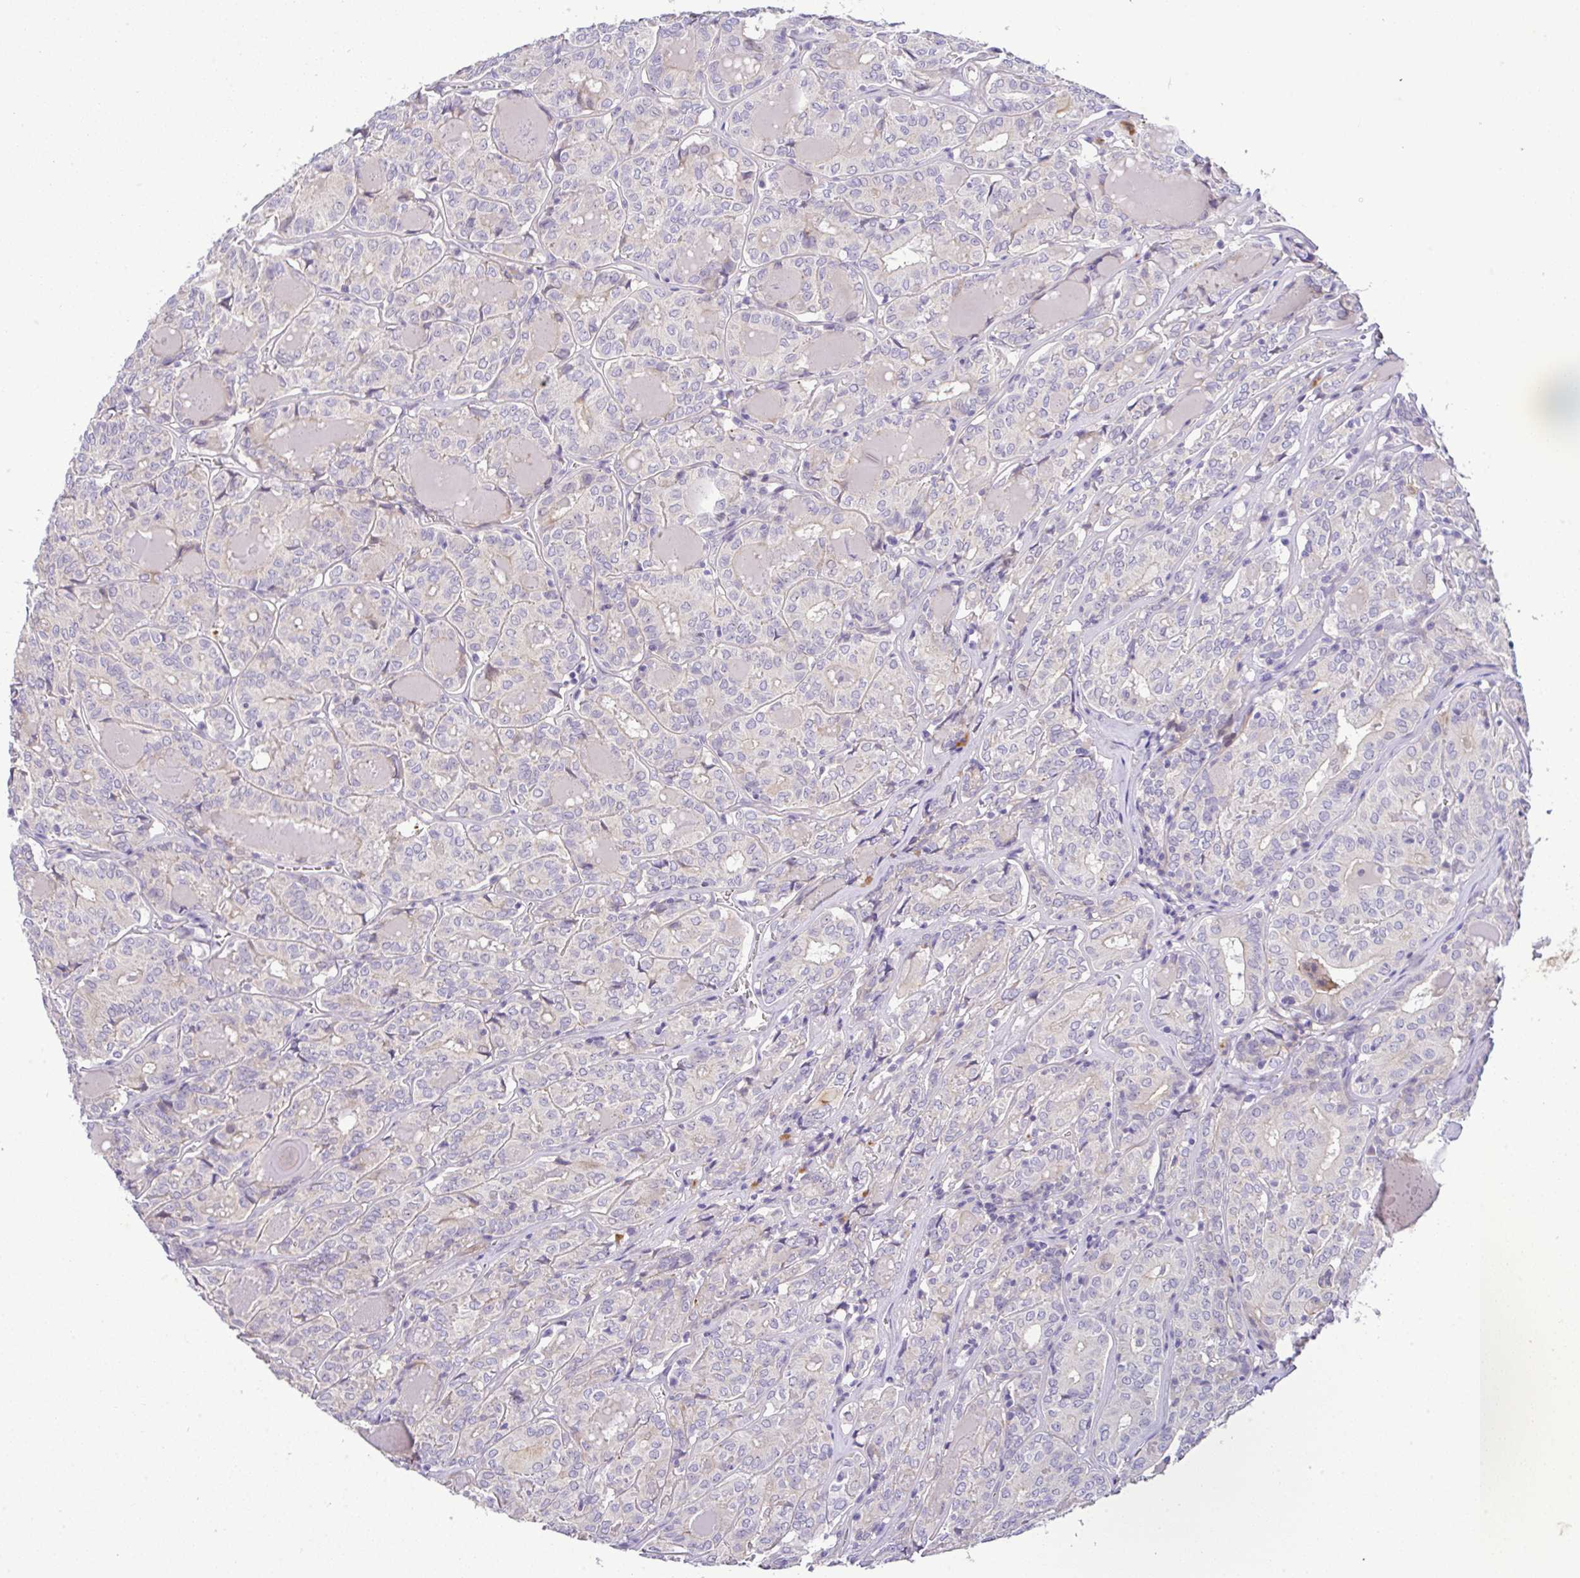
{"staining": {"intensity": "negative", "quantity": "none", "location": "none"}, "tissue": "thyroid cancer", "cell_type": "Tumor cells", "image_type": "cancer", "snomed": [{"axis": "morphology", "description": "Papillary adenocarcinoma, NOS"}, {"axis": "topography", "description": "Thyroid gland"}], "caption": "High magnification brightfield microscopy of thyroid cancer stained with DAB (brown) and counterstained with hematoxylin (blue): tumor cells show no significant positivity.", "gene": "EPN3", "patient": {"sex": "female", "age": 72}}